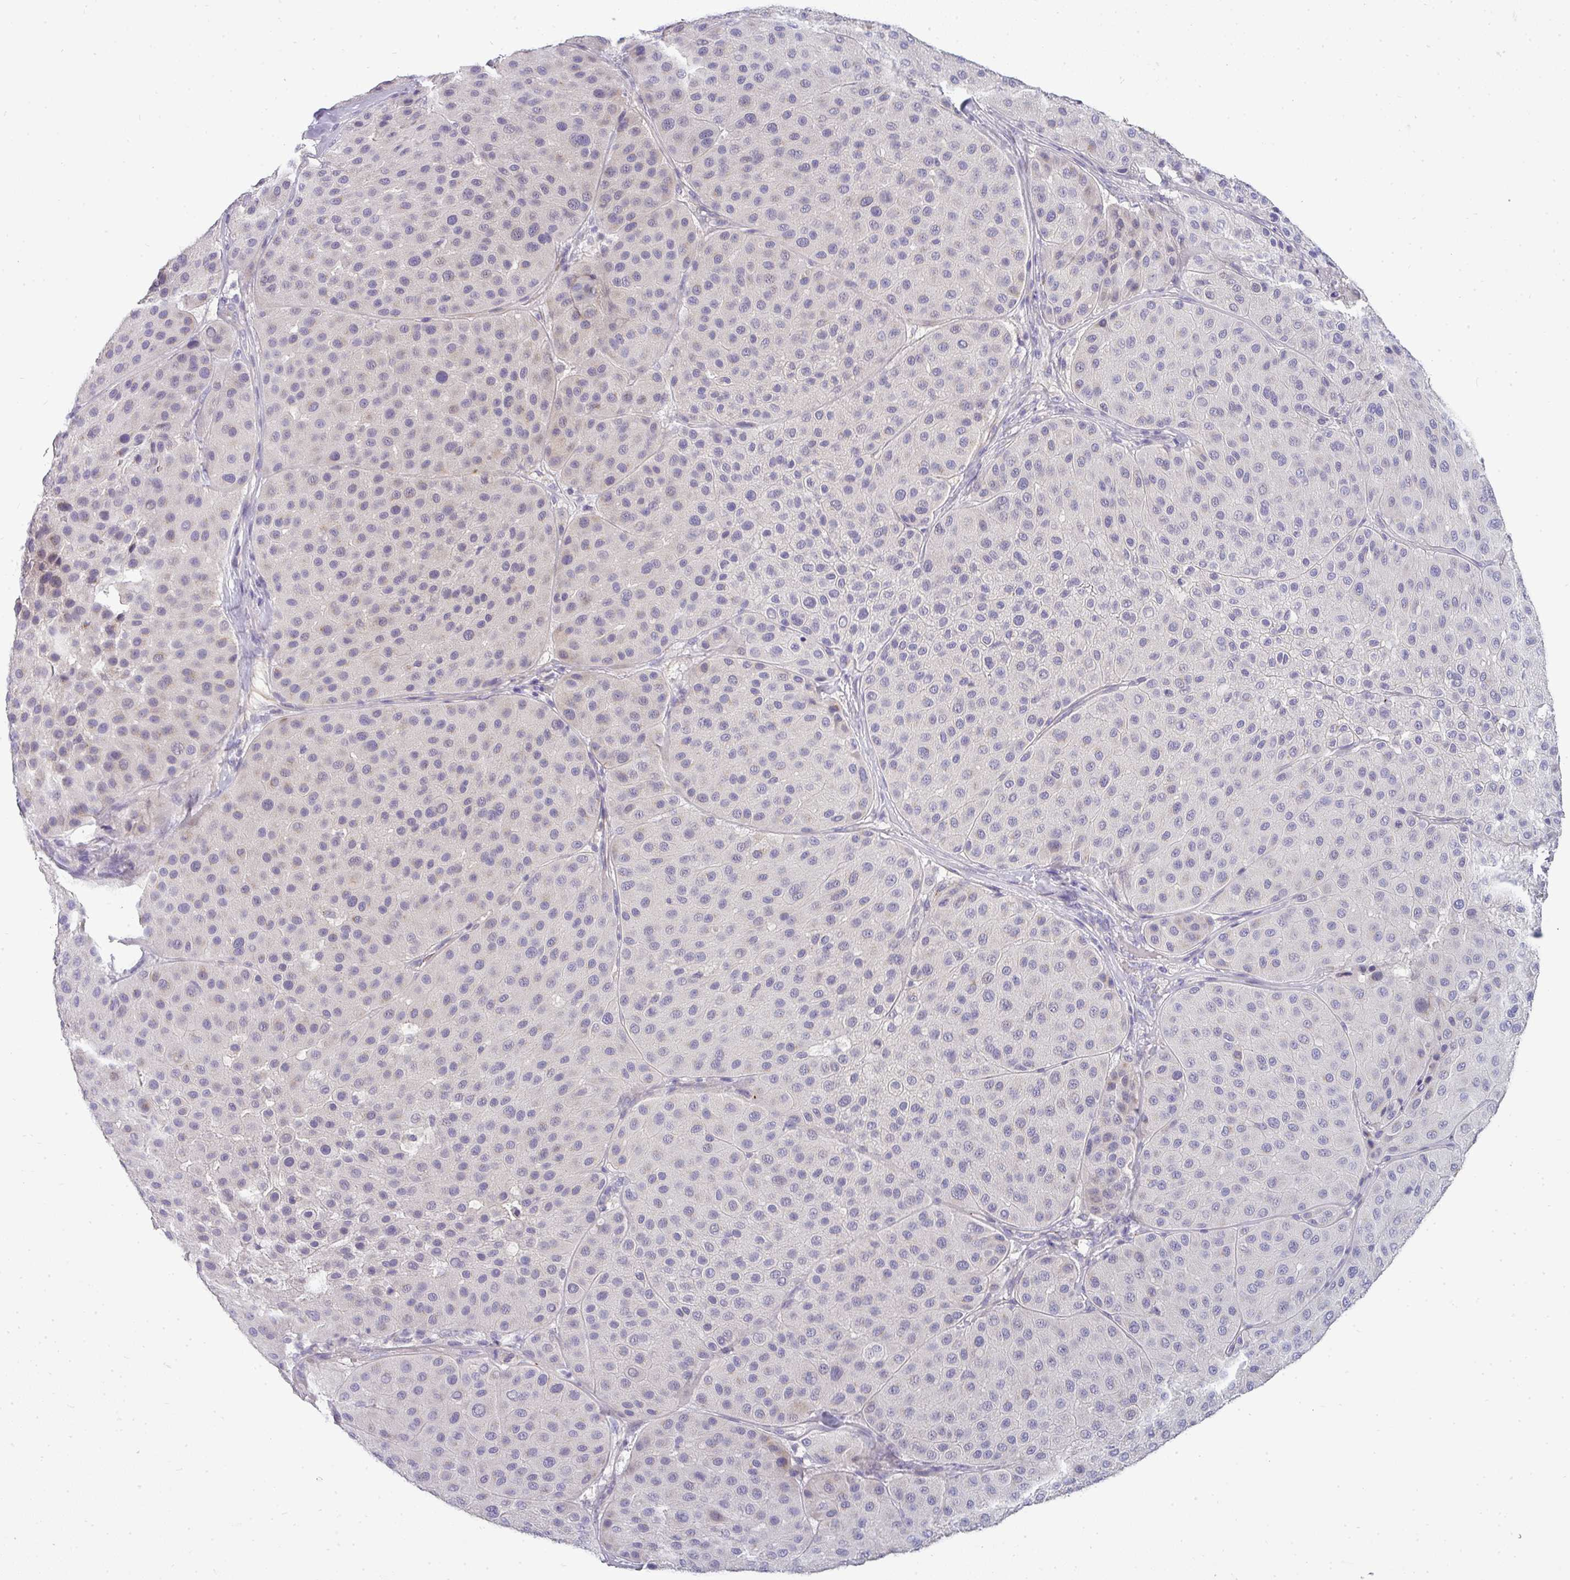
{"staining": {"intensity": "negative", "quantity": "none", "location": "none"}, "tissue": "melanoma", "cell_type": "Tumor cells", "image_type": "cancer", "snomed": [{"axis": "morphology", "description": "Malignant melanoma, Metastatic site"}, {"axis": "topography", "description": "Smooth muscle"}], "caption": "Immunohistochemical staining of melanoma displays no significant expression in tumor cells.", "gene": "ASXL3", "patient": {"sex": "male", "age": 41}}